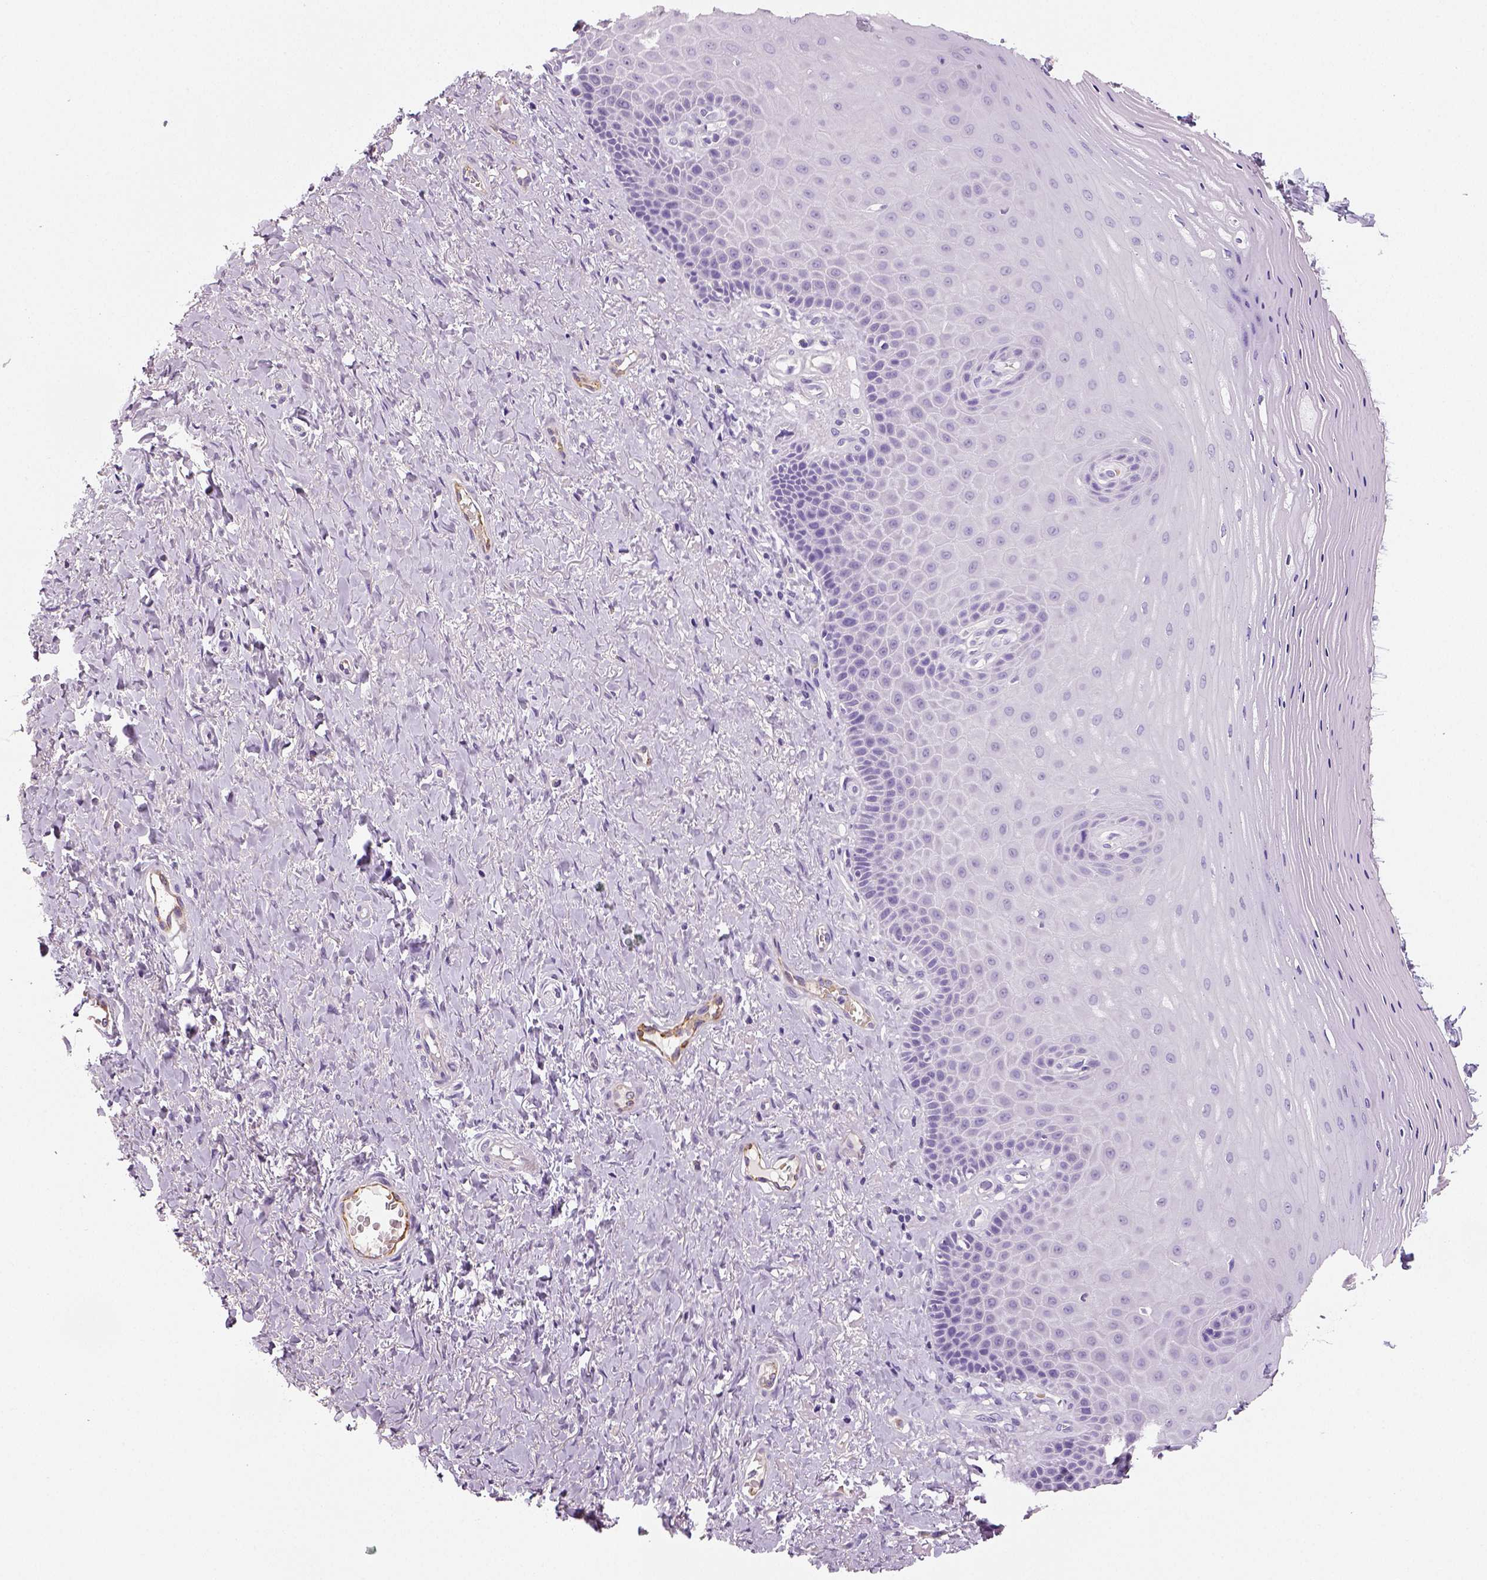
{"staining": {"intensity": "negative", "quantity": "none", "location": "none"}, "tissue": "vagina", "cell_type": "Squamous epithelial cells", "image_type": "normal", "snomed": [{"axis": "morphology", "description": "Normal tissue, NOS"}, {"axis": "topography", "description": "Vagina"}], "caption": "A micrograph of human vagina is negative for staining in squamous epithelial cells. Brightfield microscopy of immunohistochemistry stained with DAB (brown) and hematoxylin (blue), captured at high magnification.", "gene": "ENSG00000250349", "patient": {"sex": "female", "age": 83}}